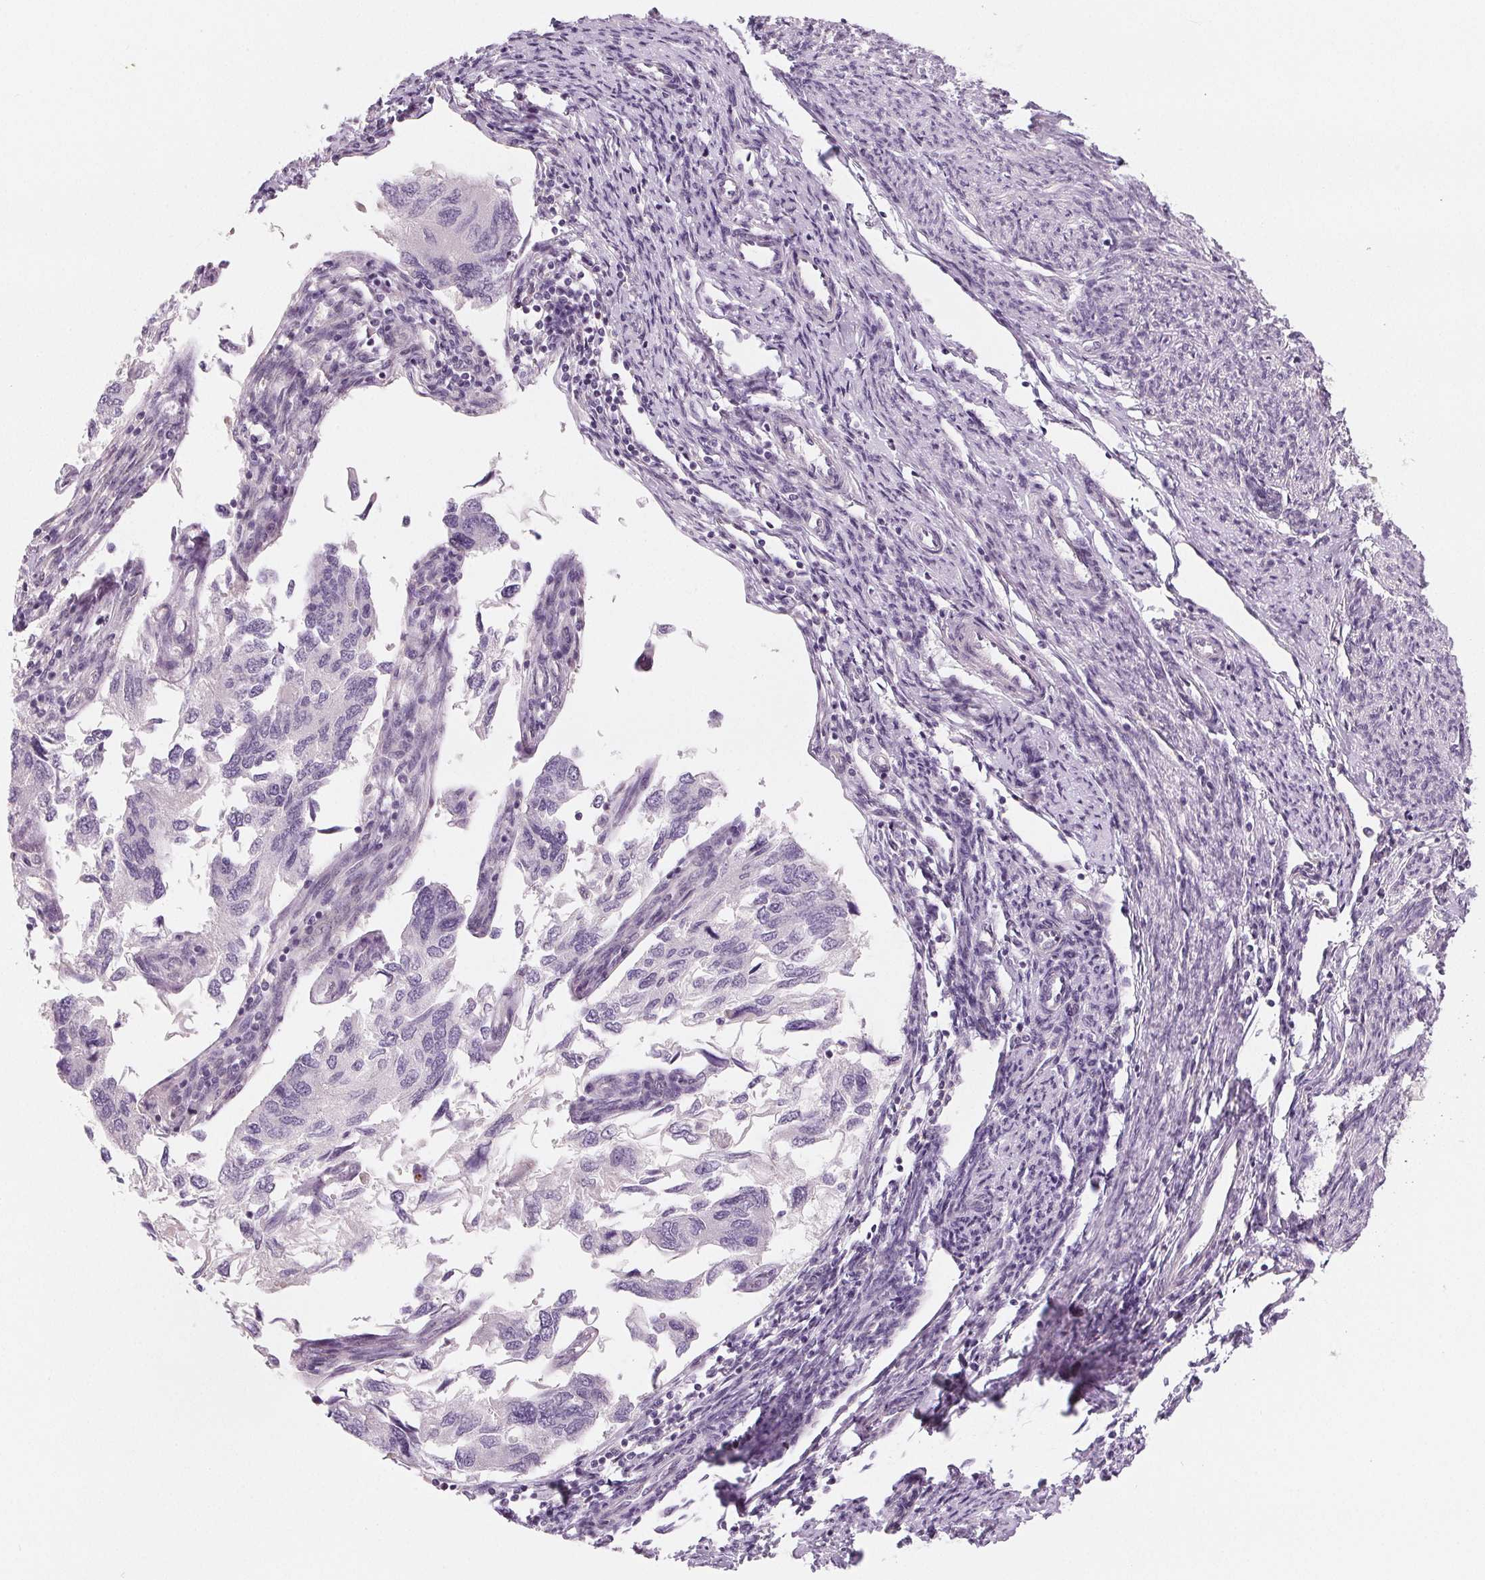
{"staining": {"intensity": "negative", "quantity": "none", "location": "none"}, "tissue": "endometrial cancer", "cell_type": "Tumor cells", "image_type": "cancer", "snomed": [{"axis": "morphology", "description": "Carcinoma, NOS"}, {"axis": "topography", "description": "Uterus"}], "caption": "Protein analysis of endometrial cancer reveals no significant positivity in tumor cells. The staining is performed using DAB brown chromogen with nuclei counter-stained in using hematoxylin.", "gene": "CFC1", "patient": {"sex": "female", "age": 76}}